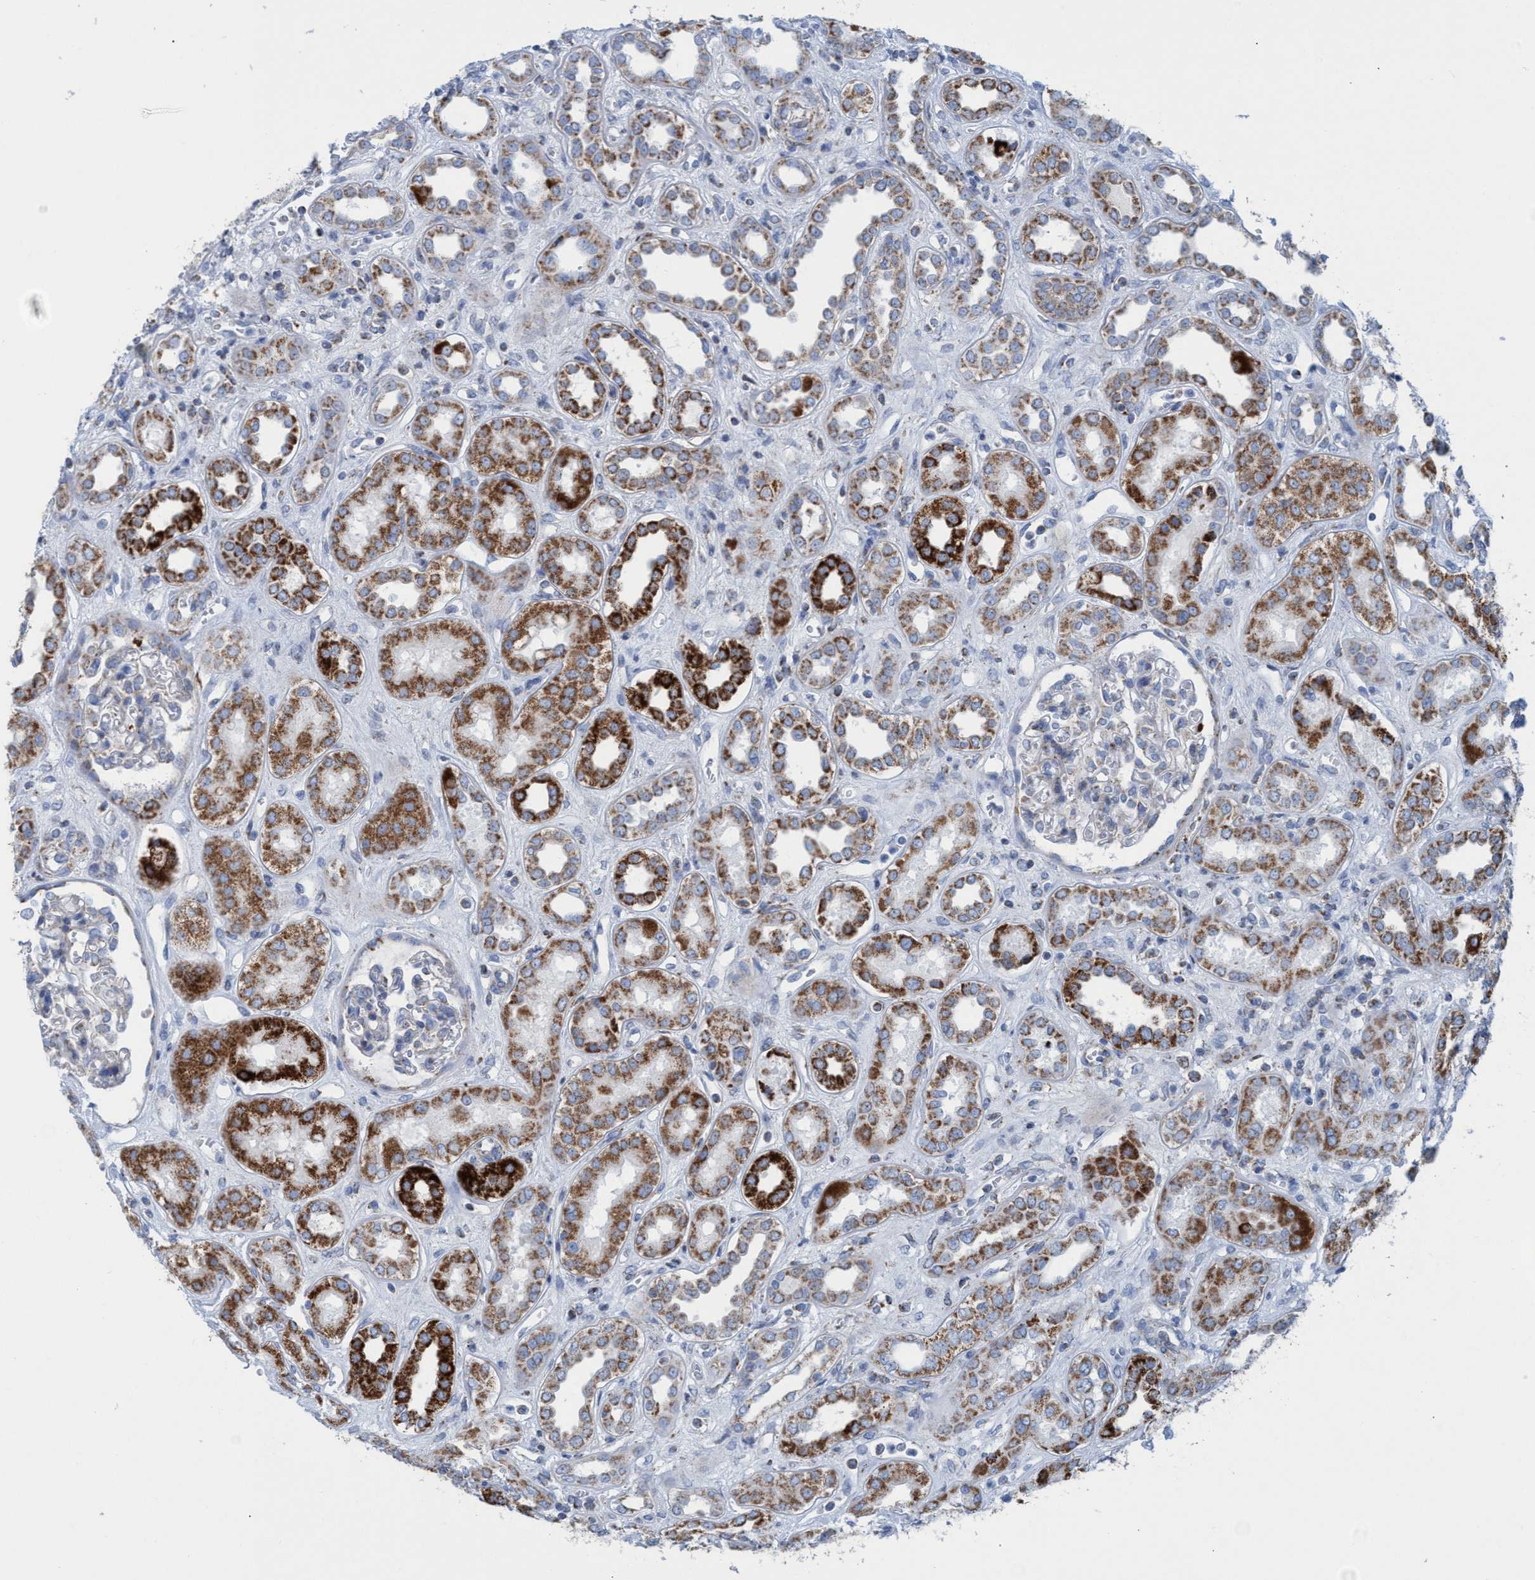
{"staining": {"intensity": "negative", "quantity": "none", "location": "none"}, "tissue": "kidney", "cell_type": "Cells in glomeruli", "image_type": "normal", "snomed": [{"axis": "morphology", "description": "Normal tissue, NOS"}, {"axis": "topography", "description": "Kidney"}], "caption": "A high-resolution micrograph shows IHC staining of unremarkable kidney, which displays no significant positivity in cells in glomeruli.", "gene": "GGA3", "patient": {"sex": "male", "age": 59}}